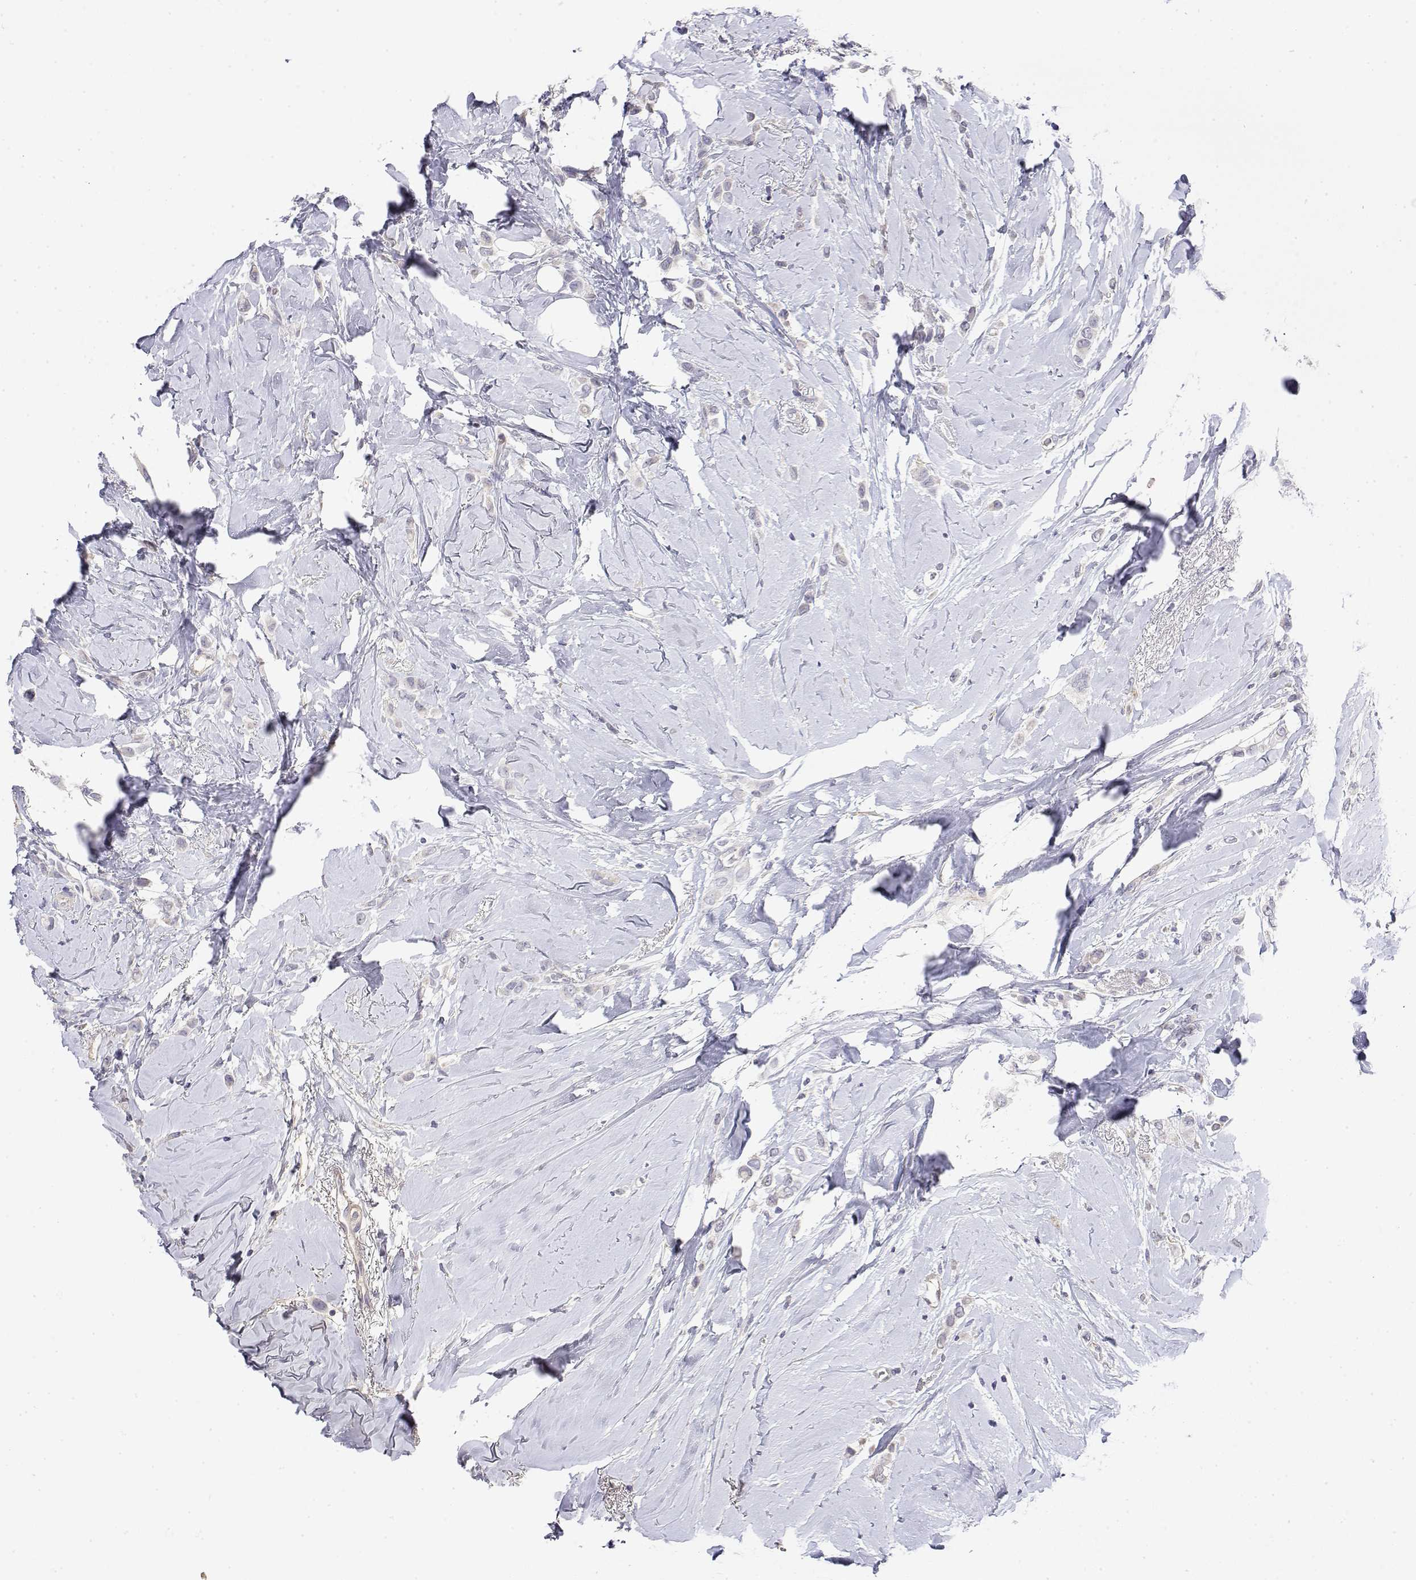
{"staining": {"intensity": "negative", "quantity": "none", "location": "none"}, "tissue": "breast cancer", "cell_type": "Tumor cells", "image_type": "cancer", "snomed": [{"axis": "morphology", "description": "Lobular carcinoma"}, {"axis": "topography", "description": "Breast"}], "caption": "This is an IHC image of breast cancer (lobular carcinoma). There is no staining in tumor cells.", "gene": "GGACT", "patient": {"sex": "female", "age": 66}}